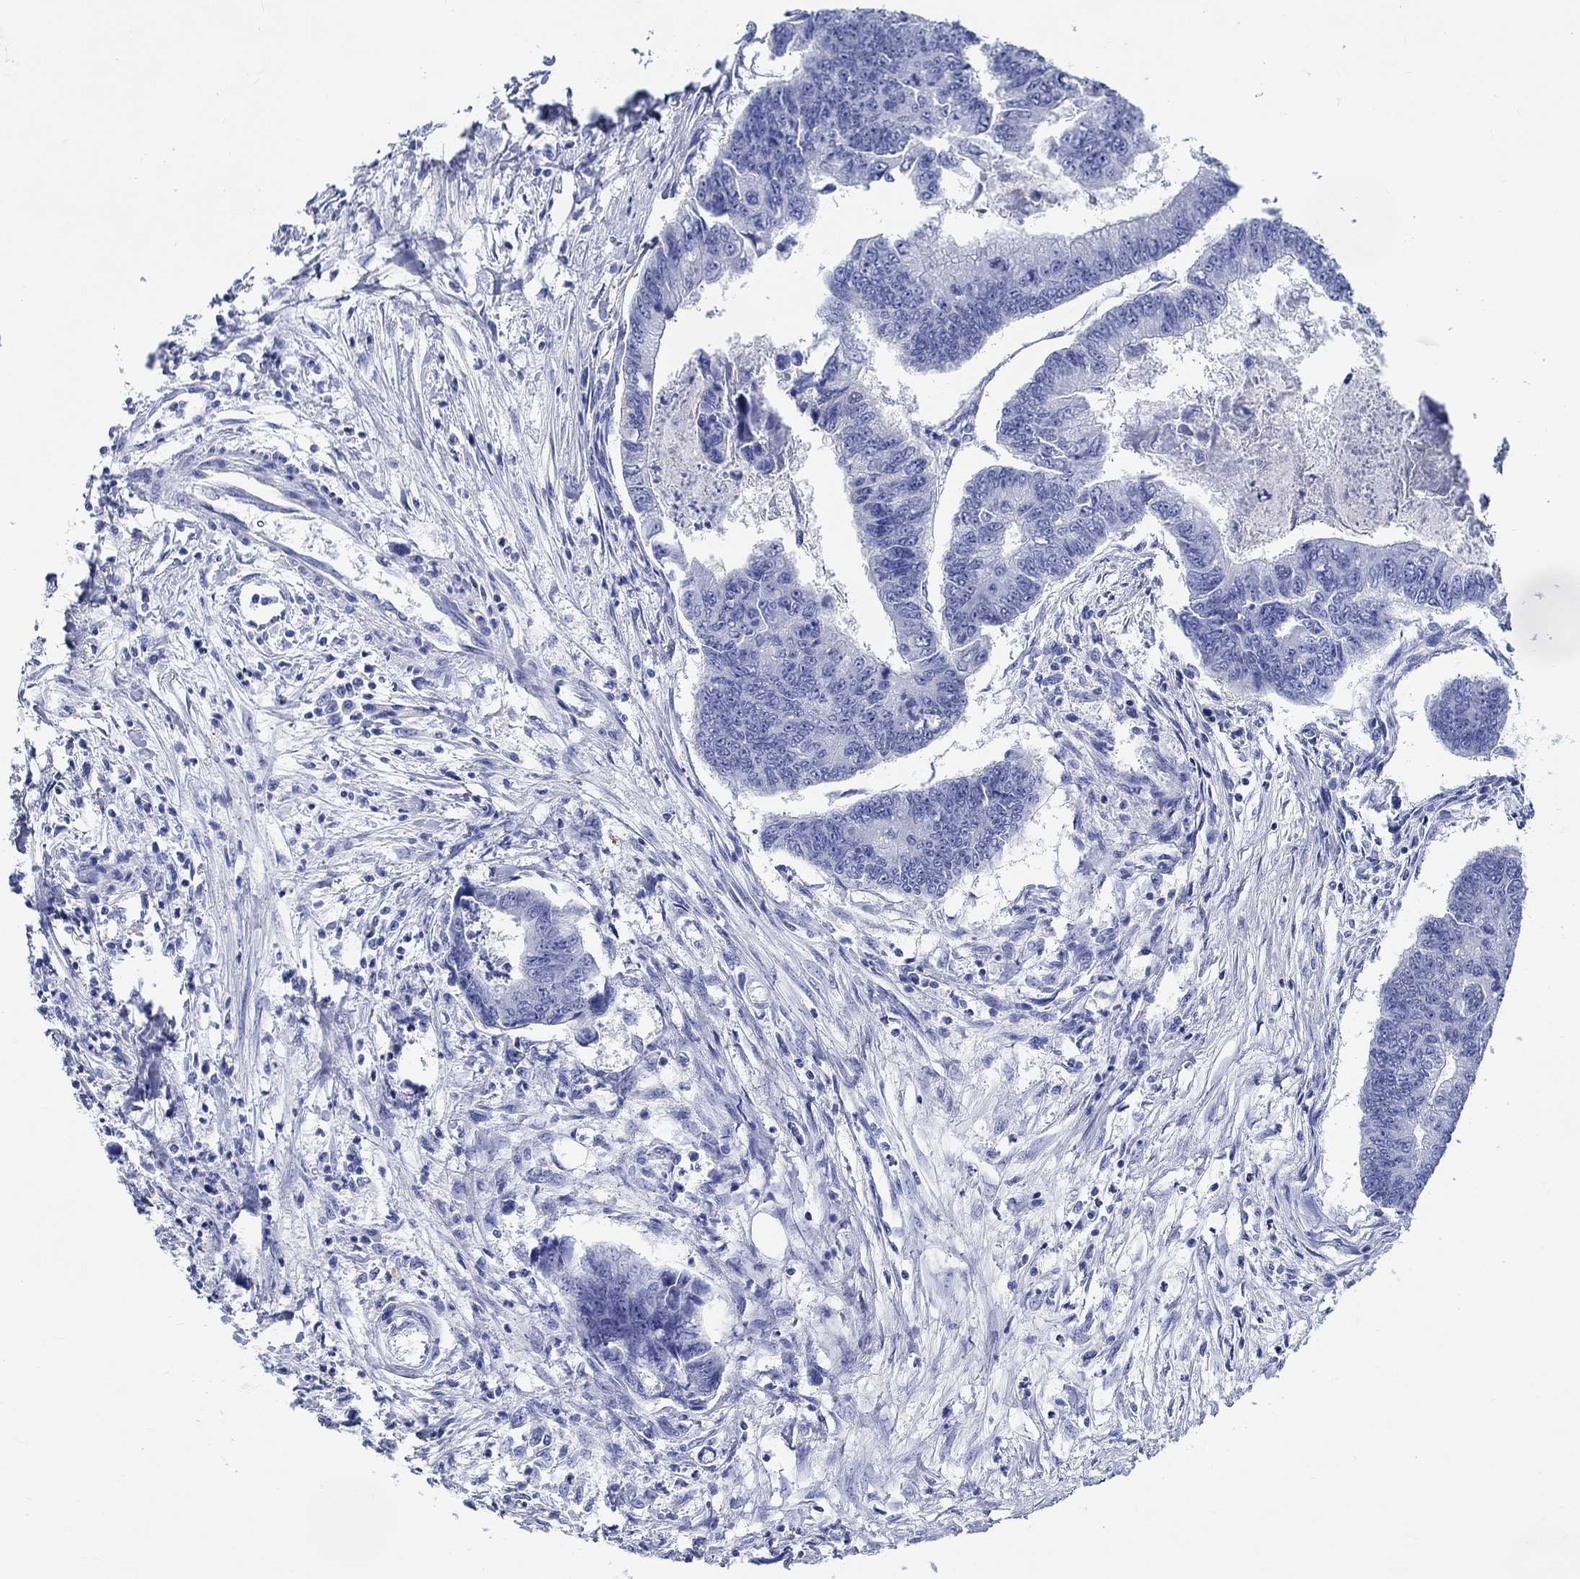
{"staining": {"intensity": "negative", "quantity": "none", "location": "none"}, "tissue": "colorectal cancer", "cell_type": "Tumor cells", "image_type": "cancer", "snomed": [{"axis": "morphology", "description": "Adenocarcinoma, NOS"}, {"axis": "topography", "description": "Colon"}], "caption": "Tumor cells show no significant positivity in colorectal cancer (adenocarcinoma).", "gene": "FBXO2", "patient": {"sex": "female", "age": 65}}